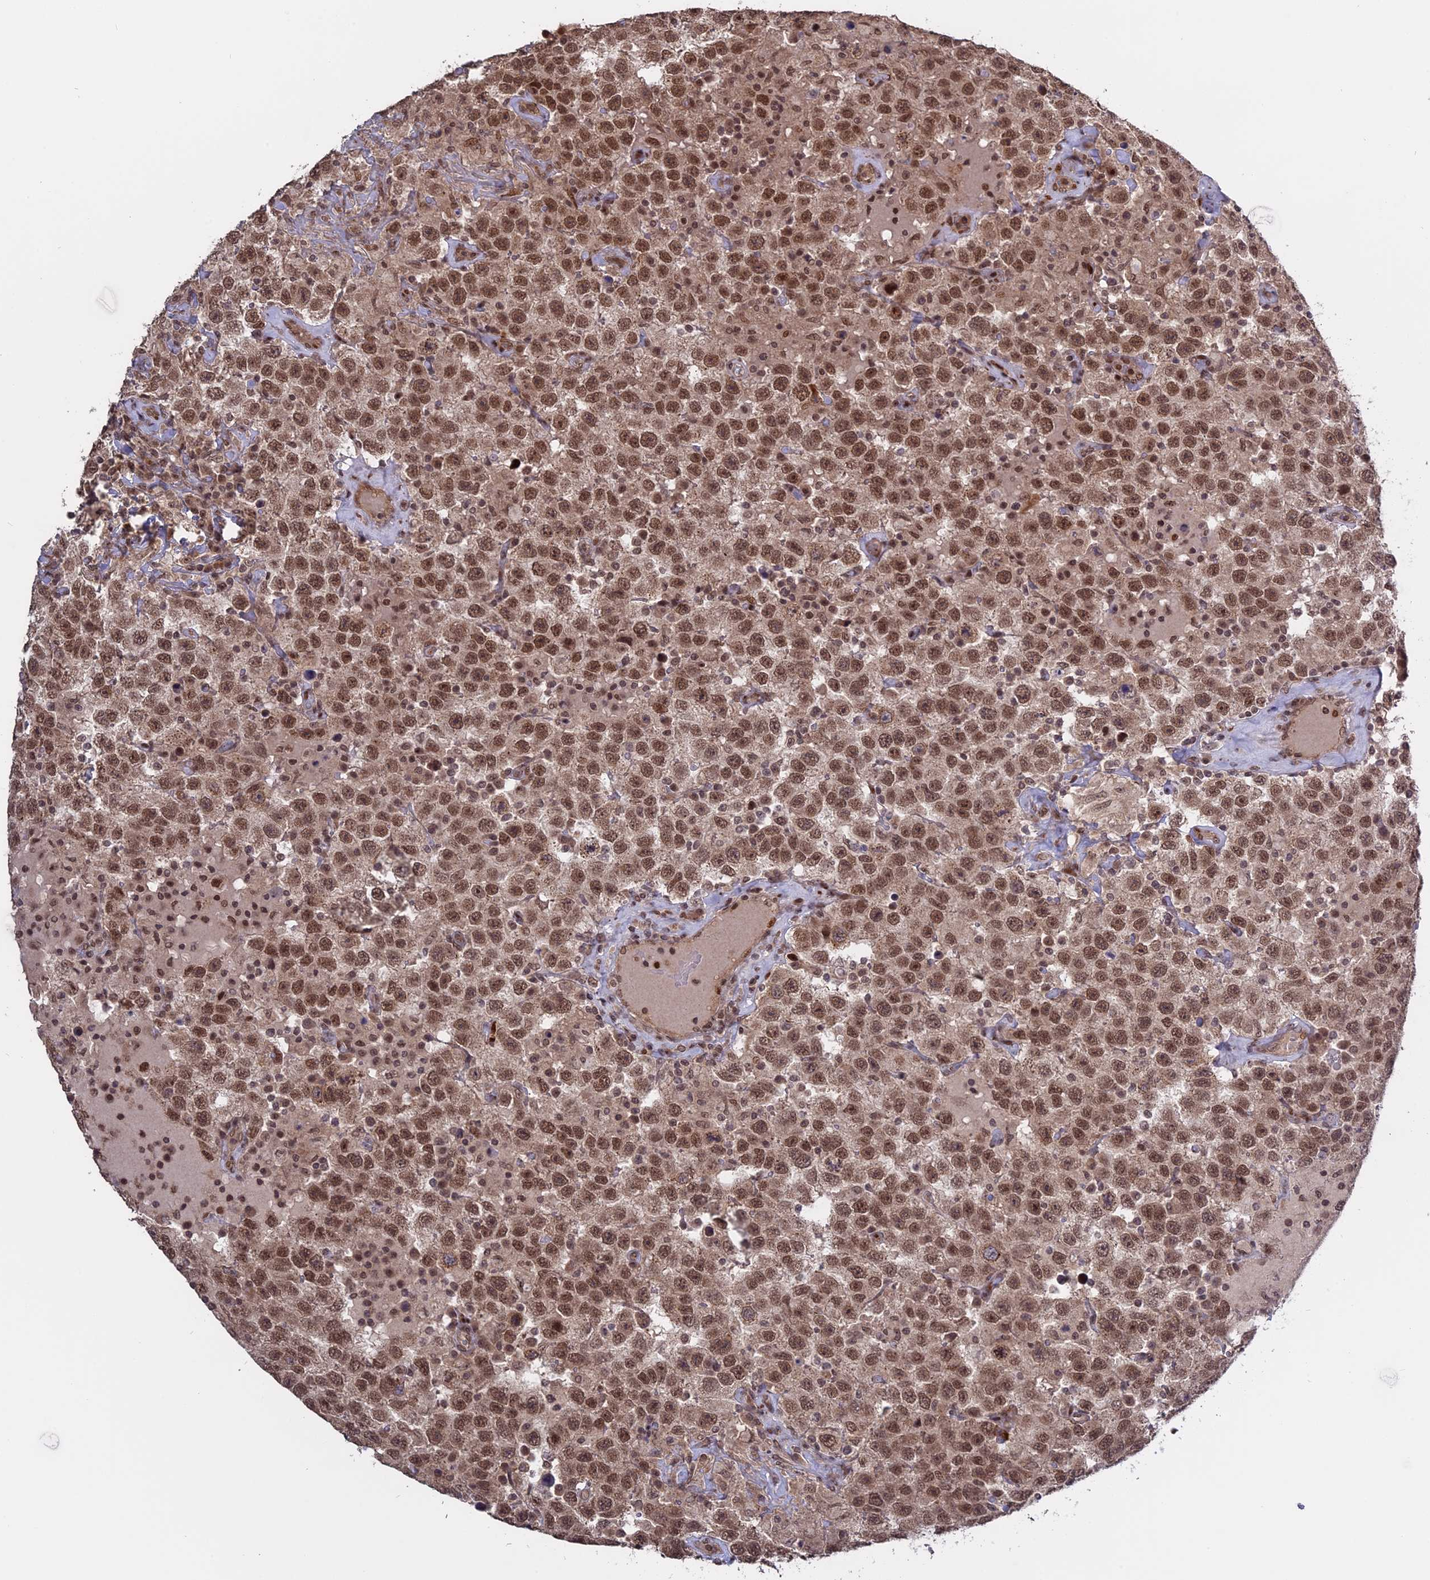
{"staining": {"intensity": "moderate", "quantity": ">75%", "location": "nuclear"}, "tissue": "testis cancer", "cell_type": "Tumor cells", "image_type": "cancer", "snomed": [{"axis": "morphology", "description": "Seminoma, NOS"}, {"axis": "topography", "description": "Testis"}], "caption": "Protein staining of testis cancer tissue demonstrates moderate nuclear staining in approximately >75% of tumor cells. The staining is performed using DAB brown chromogen to label protein expression. The nuclei are counter-stained blue using hematoxylin.", "gene": "PKIG", "patient": {"sex": "male", "age": 41}}